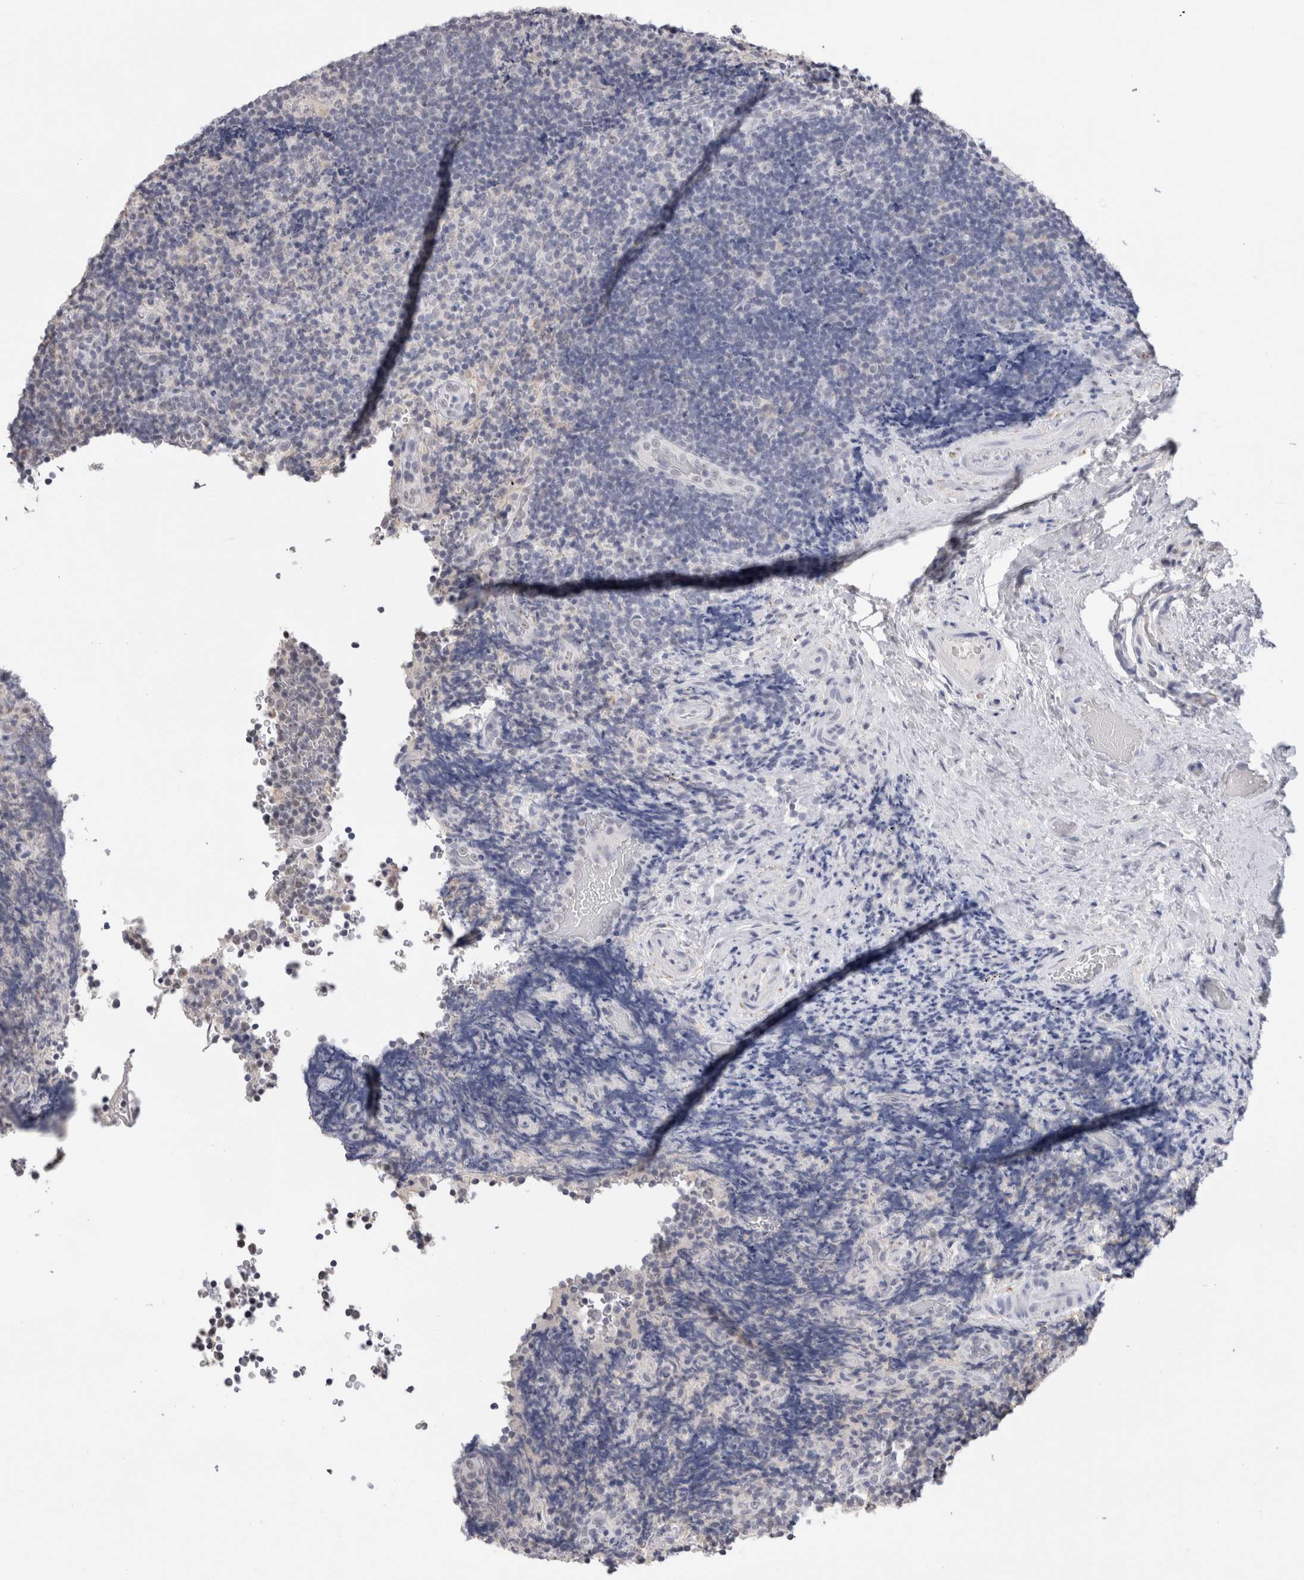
{"staining": {"intensity": "negative", "quantity": "none", "location": "none"}, "tissue": "lymphoma", "cell_type": "Tumor cells", "image_type": "cancer", "snomed": [{"axis": "morphology", "description": "Malignant lymphoma, non-Hodgkin's type, High grade"}, {"axis": "topography", "description": "Tonsil"}], "caption": "High magnification brightfield microscopy of lymphoma stained with DAB (3,3'-diaminobenzidine) (brown) and counterstained with hematoxylin (blue): tumor cells show no significant positivity.", "gene": "CADM3", "patient": {"sex": "female", "age": 36}}